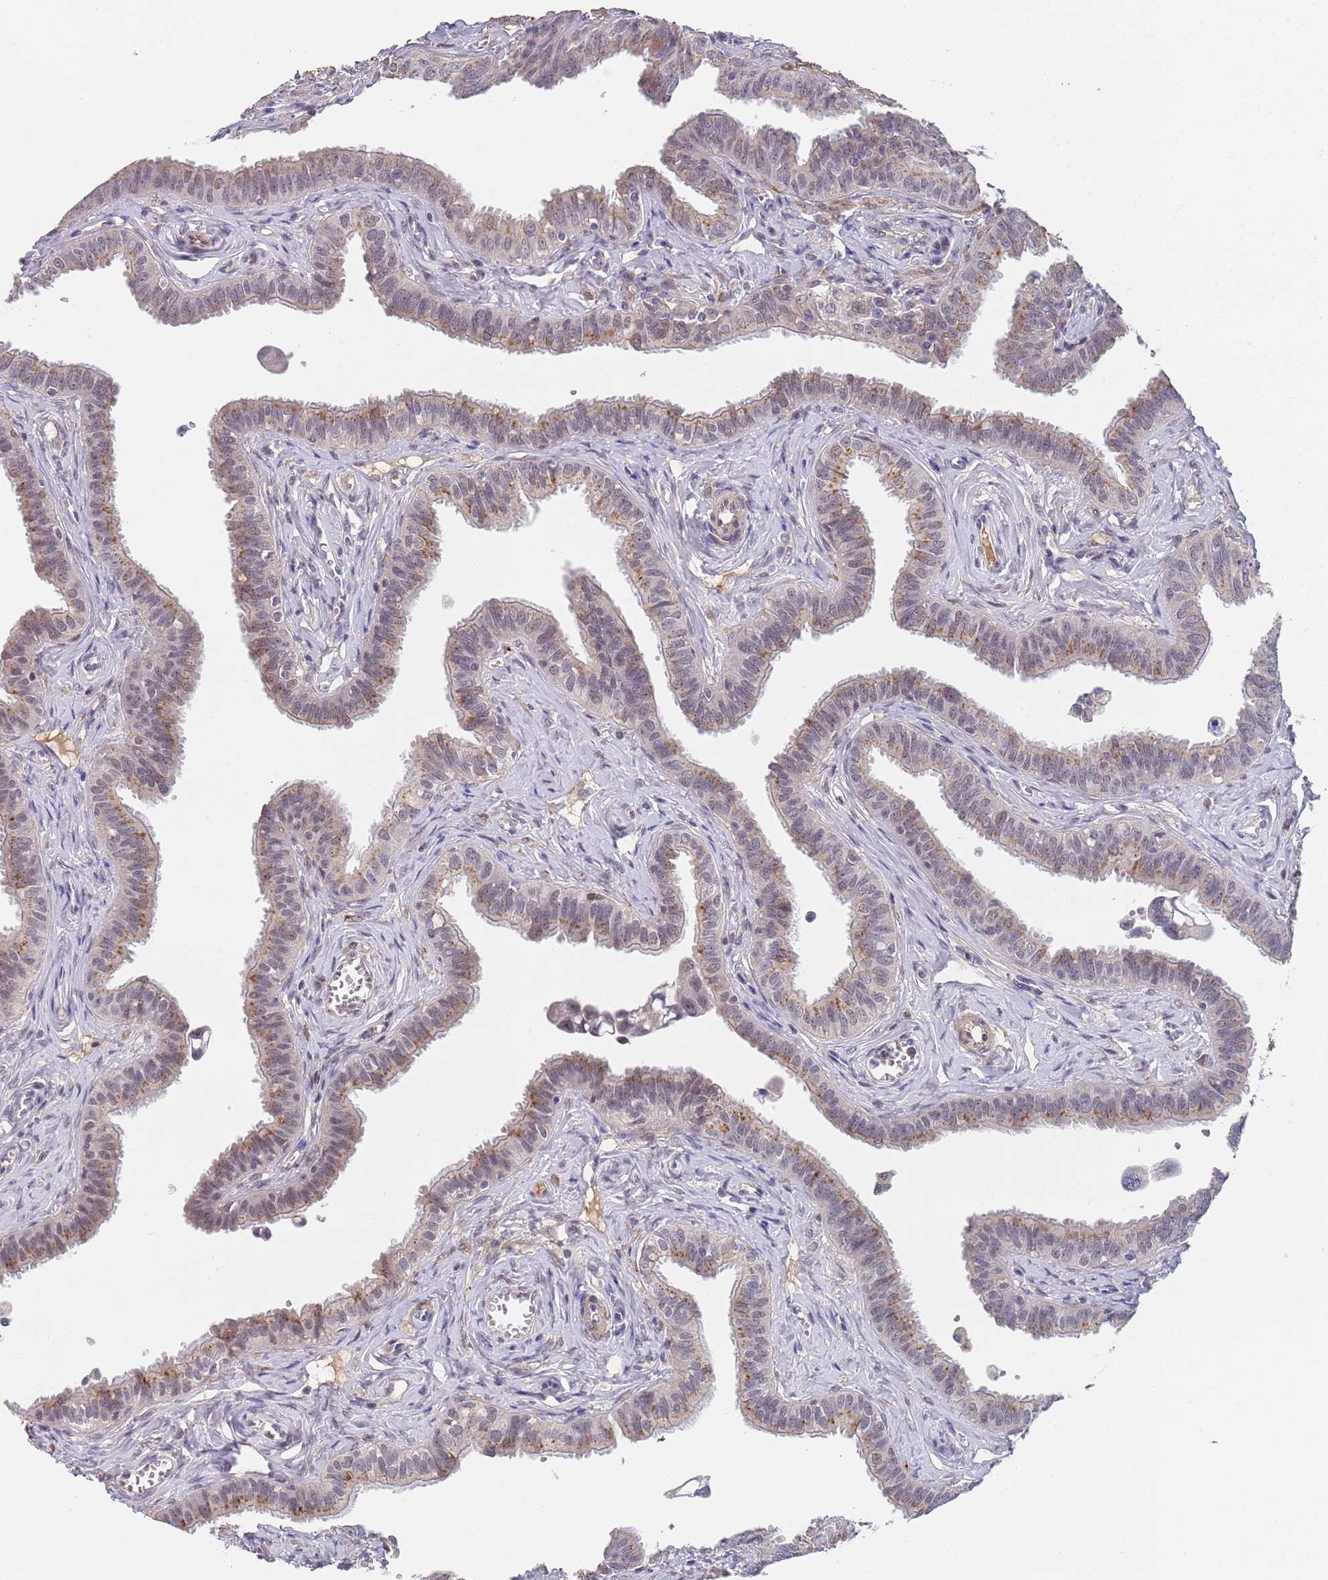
{"staining": {"intensity": "weak", "quantity": "<25%", "location": "cytoplasmic/membranous,nuclear"}, "tissue": "fallopian tube", "cell_type": "Glandular cells", "image_type": "normal", "snomed": [{"axis": "morphology", "description": "Normal tissue, NOS"}, {"axis": "morphology", "description": "Carcinoma, NOS"}, {"axis": "topography", "description": "Fallopian tube"}, {"axis": "topography", "description": "Ovary"}], "caption": "Immunohistochemistry (IHC) image of normal fallopian tube: fallopian tube stained with DAB shows no significant protein expression in glandular cells. The staining was performed using DAB (3,3'-diaminobenzidine) to visualize the protein expression in brown, while the nuclei were stained in blue with hematoxylin (Magnification: 20x).", "gene": "B4GALT4", "patient": {"sex": "female", "age": 59}}